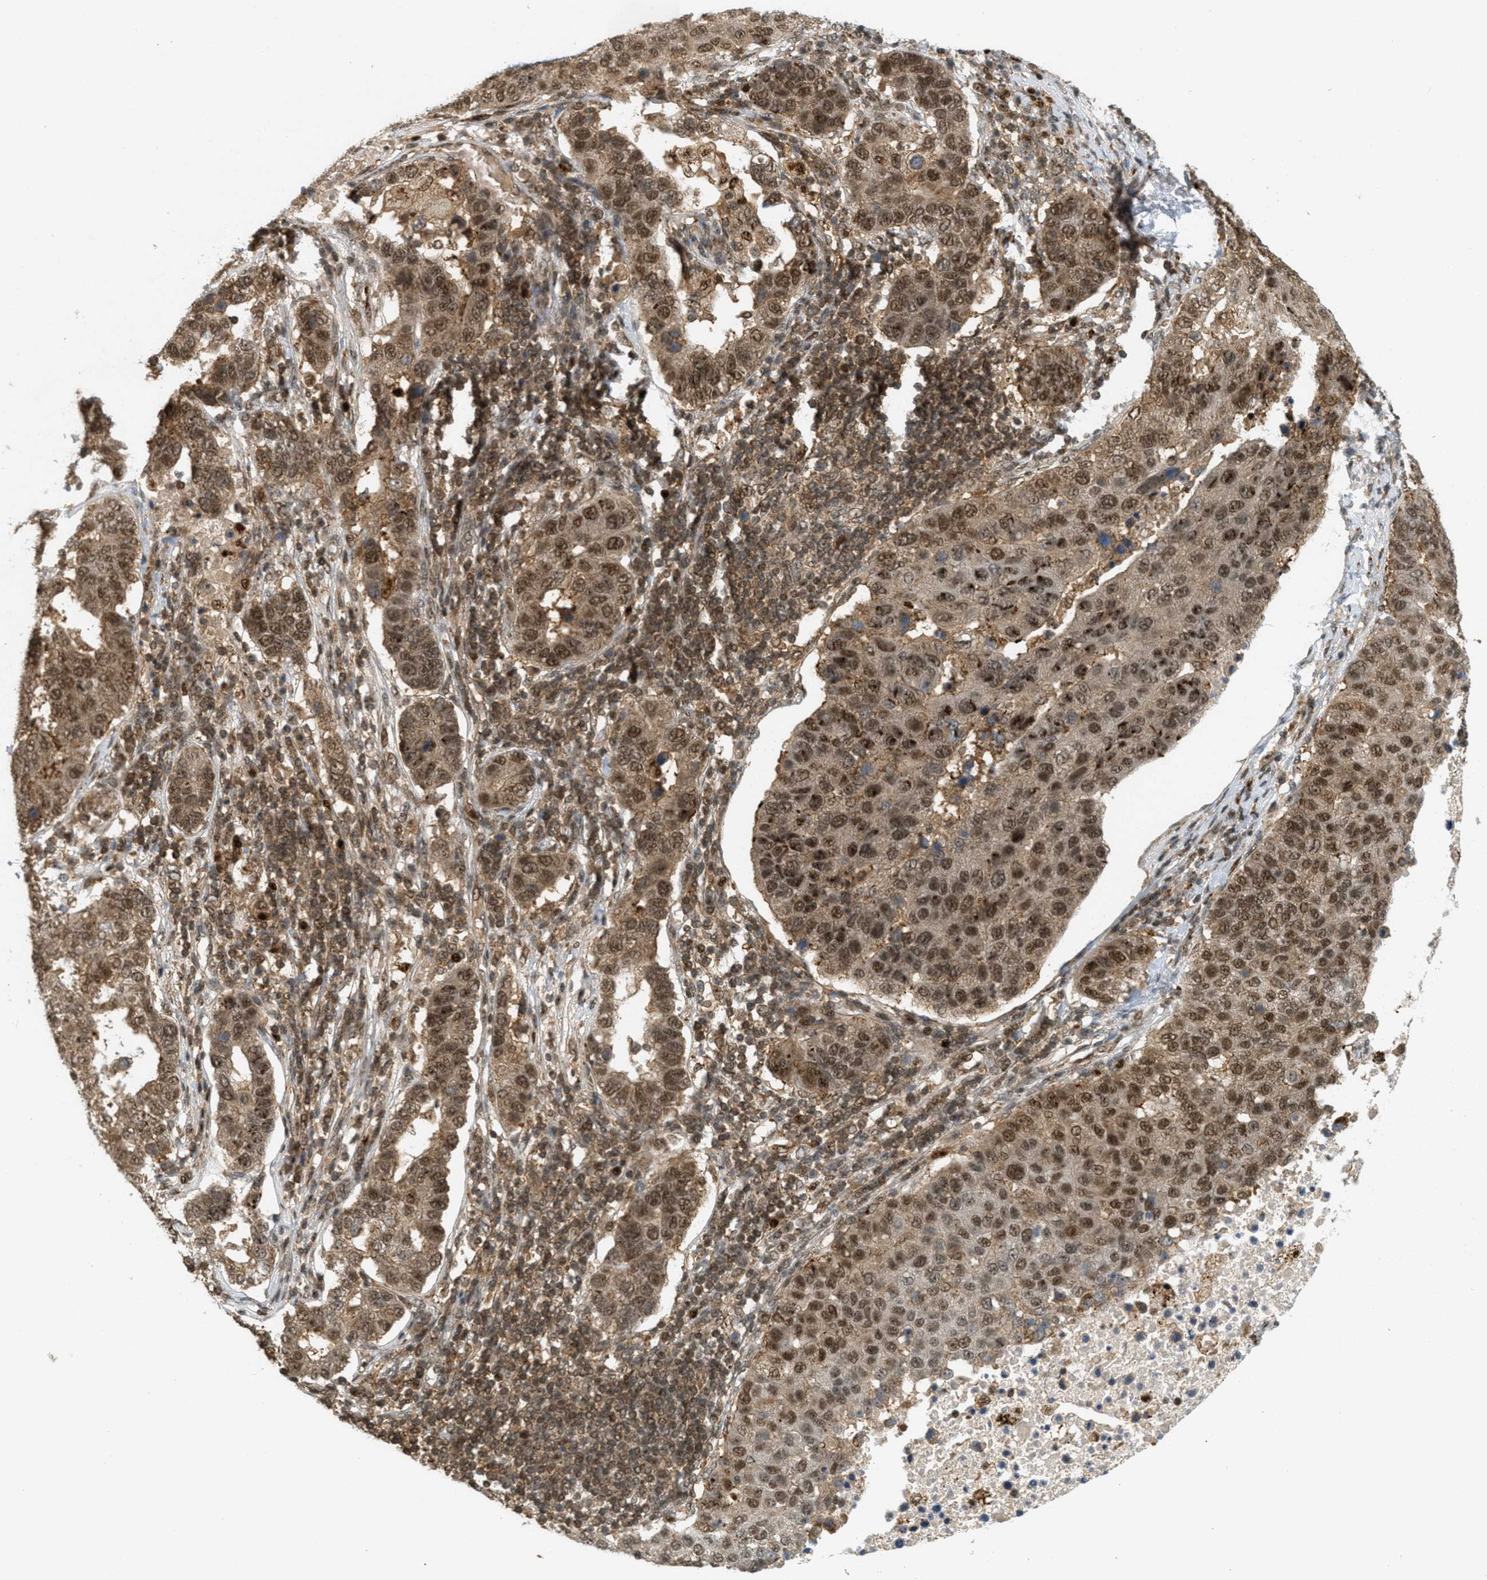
{"staining": {"intensity": "strong", "quantity": ">75%", "location": "cytoplasmic/membranous,nuclear"}, "tissue": "pancreatic cancer", "cell_type": "Tumor cells", "image_type": "cancer", "snomed": [{"axis": "morphology", "description": "Adenocarcinoma, NOS"}, {"axis": "topography", "description": "Pancreas"}], "caption": "Human pancreatic cancer (adenocarcinoma) stained with a protein marker shows strong staining in tumor cells.", "gene": "TLK1", "patient": {"sex": "female", "age": 61}}